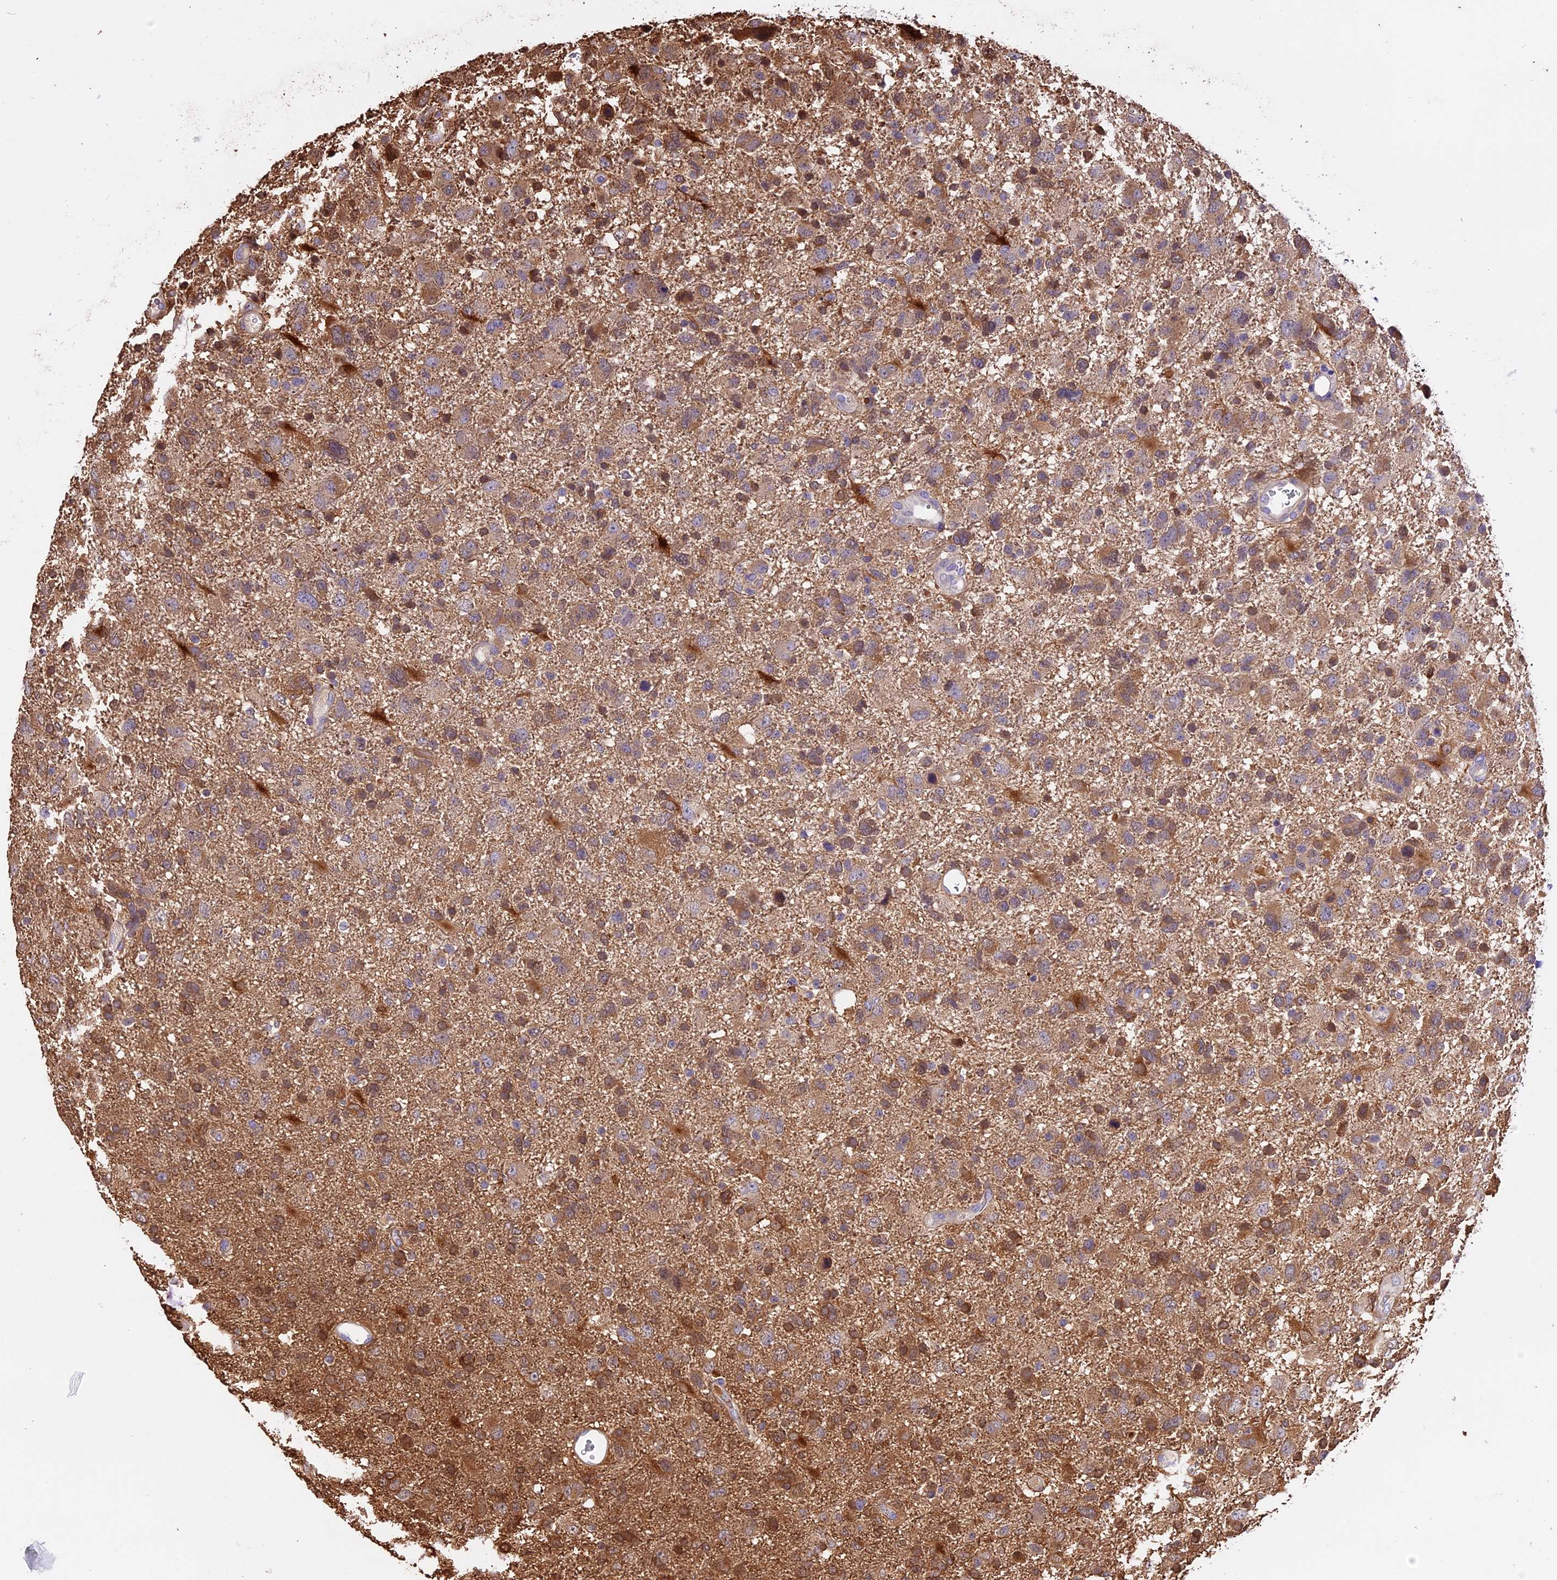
{"staining": {"intensity": "moderate", "quantity": "25%-75%", "location": "cytoplasmic/membranous"}, "tissue": "glioma", "cell_type": "Tumor cells", "image_type": "cancer", "snomed": [{"axis": "morphology", "description": "Glioma, malignant, High grade"}, {"axis": "topography", "description": "Brain"}], "caption": "Human glioma stained for a protein (brown) exhibits moderate cytoplasmic/membranous positive staining in about 25%-75% of tumor cells.", "gene": "MAP3K7CL", "patient": {"sex": "male", "age": 61}}